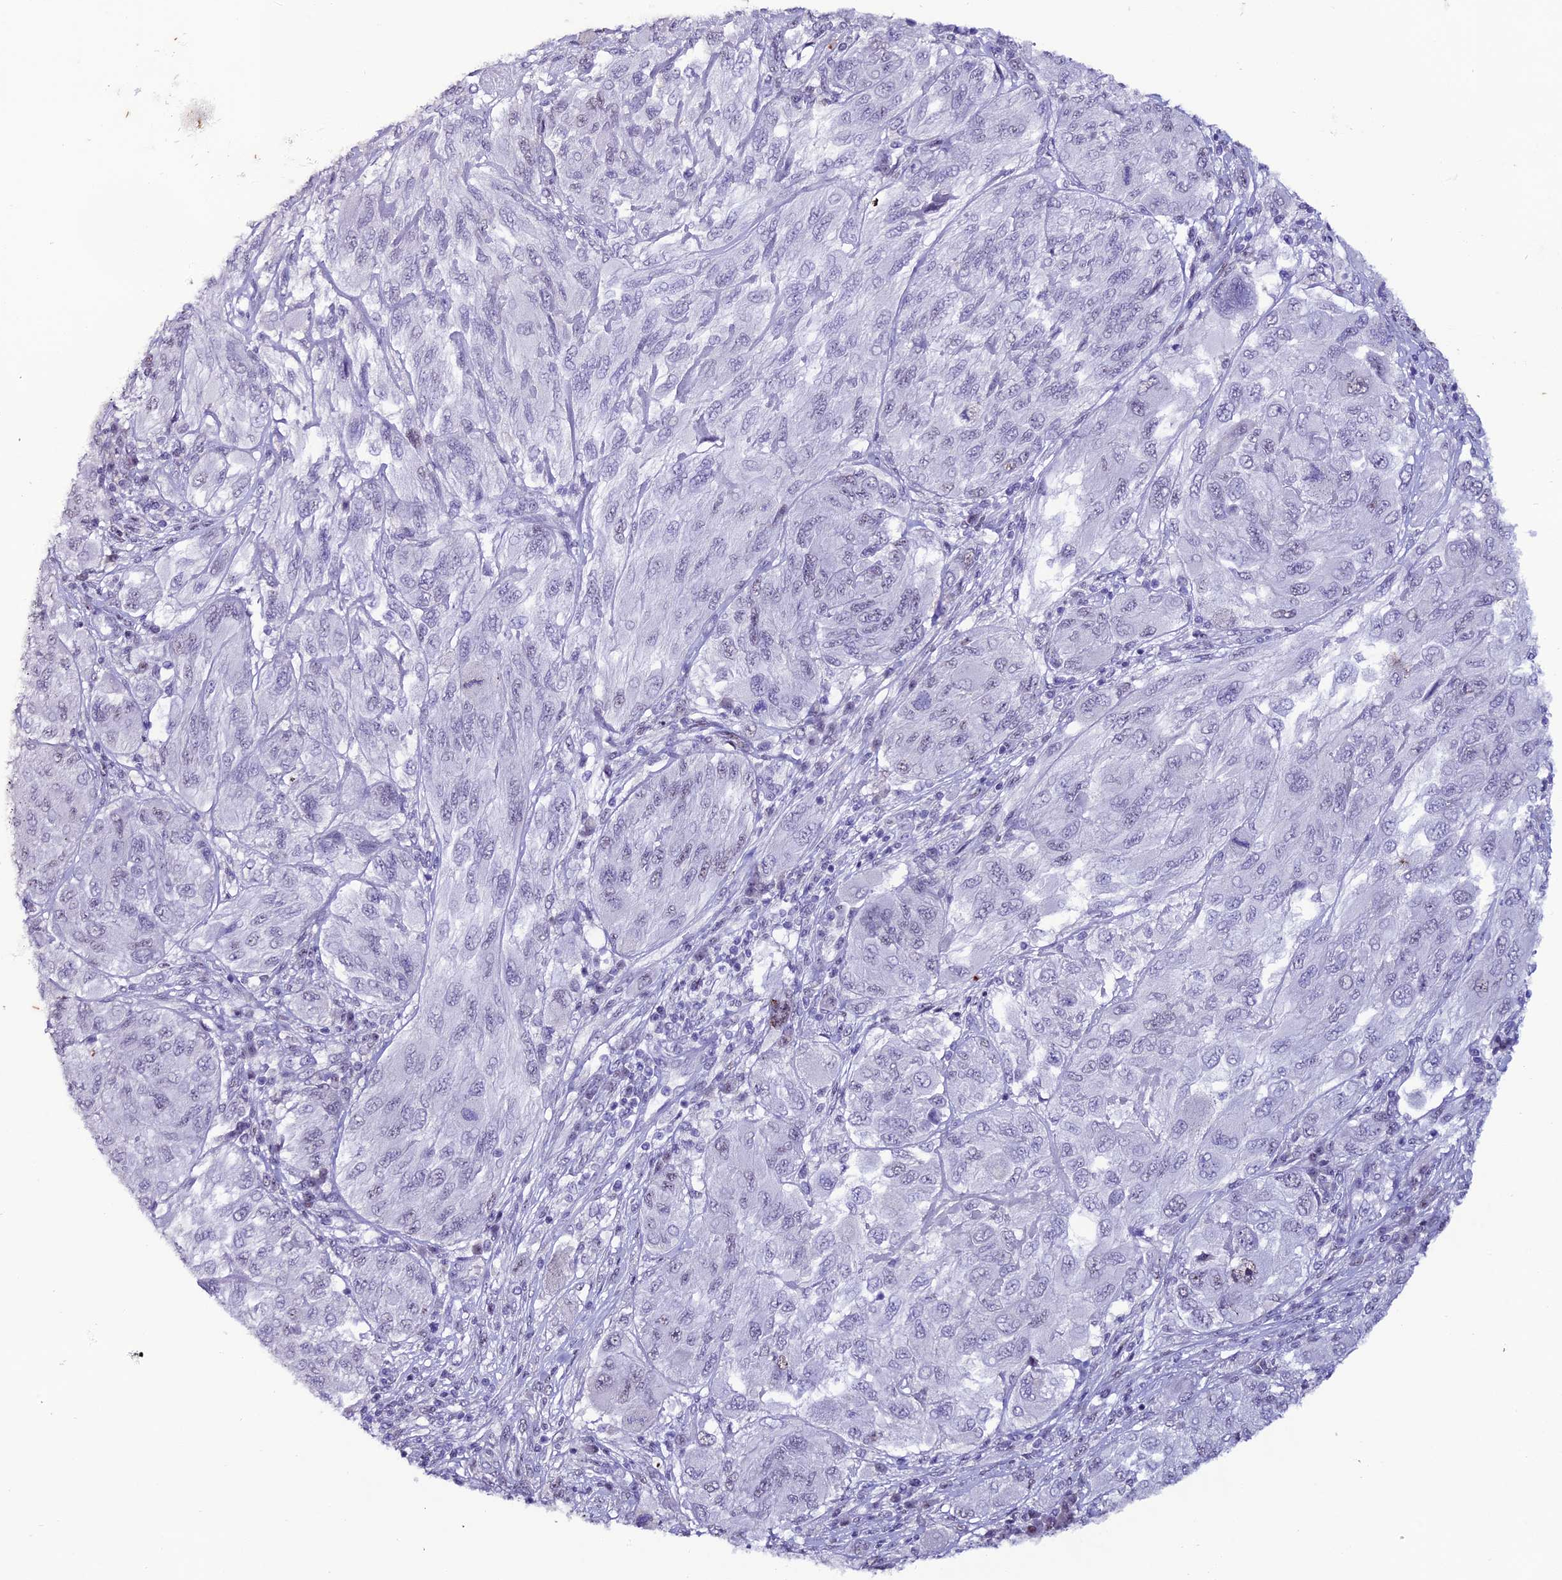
{"staining": {"intensity": "negative", "quantity": "none", "location": "none"}, "tissue": "melanoma", "cell_type": "Tumor cells", "image_type": "cancer", "snomed": [{"axis": "morphology", "description": "Malignant melanoma, NOS"}, {"axis": "topography", "description": "Skin"}], "caption": "This is a micrograph of immunohistochemistry (IHC) staining of melanoma, which shows no positivity in tumor cells.", "gene": "MFSD2B", "patient": {"sex": "female", "age": 91}}